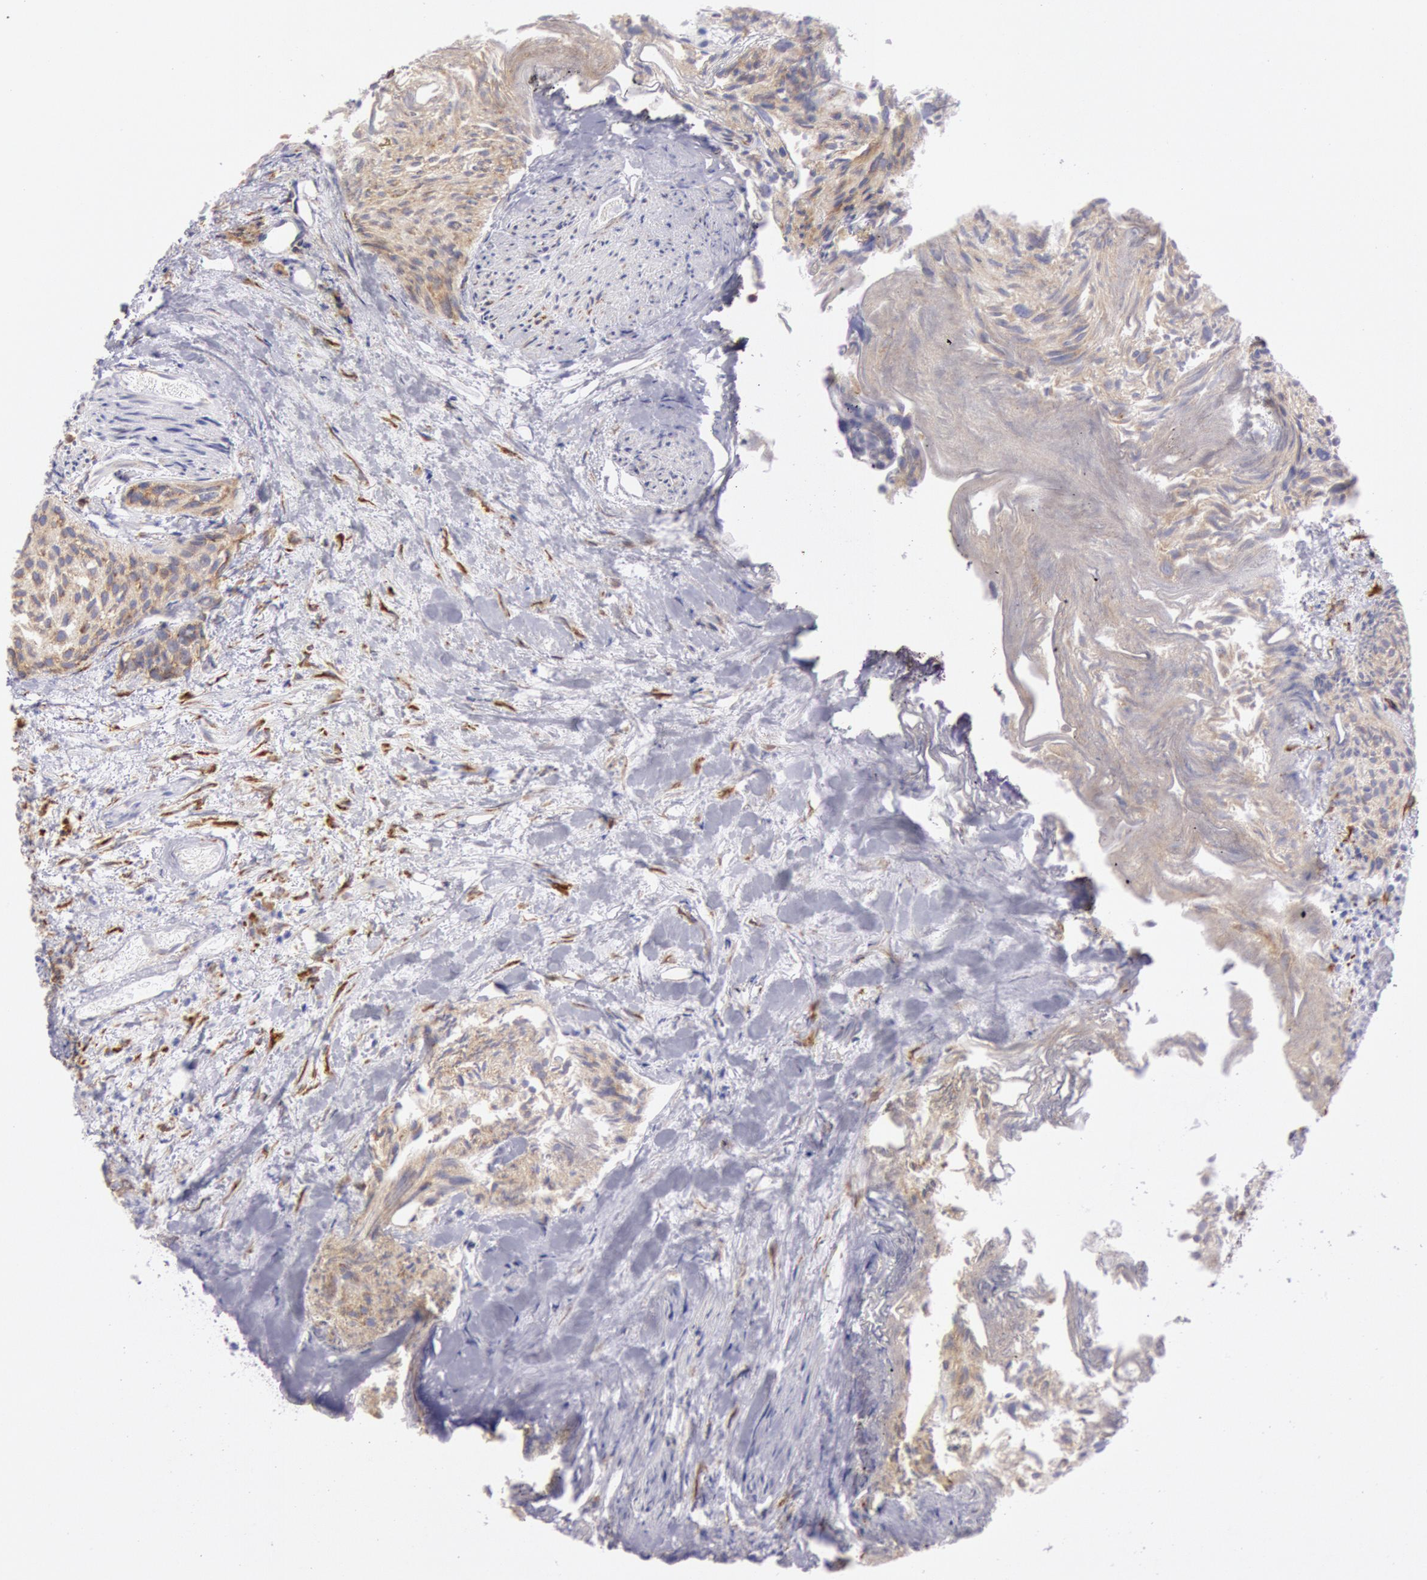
{"staining": {"intensity": "weak", "quantity": "25%-75%", "location": "cytoplasmic/membranous"}, "tissue": "urothelial cancer", "cell_type": "Tumor cells", "image_type": "cancer", "snomed": [{"axis": "morphology", "description": "Urothelial carcinoma, High grade"}, {"axis": "topography", "description": "Urinary bladder"}], "caption": "Protein expression analysis of human urothelial carcinoma (high-grade) reveals weak cytoplasmic/membranous expression in about 25%-75% of tumor cells.", "gene": "CIDEB", "patient": {"sex": "female", "age": 78}}